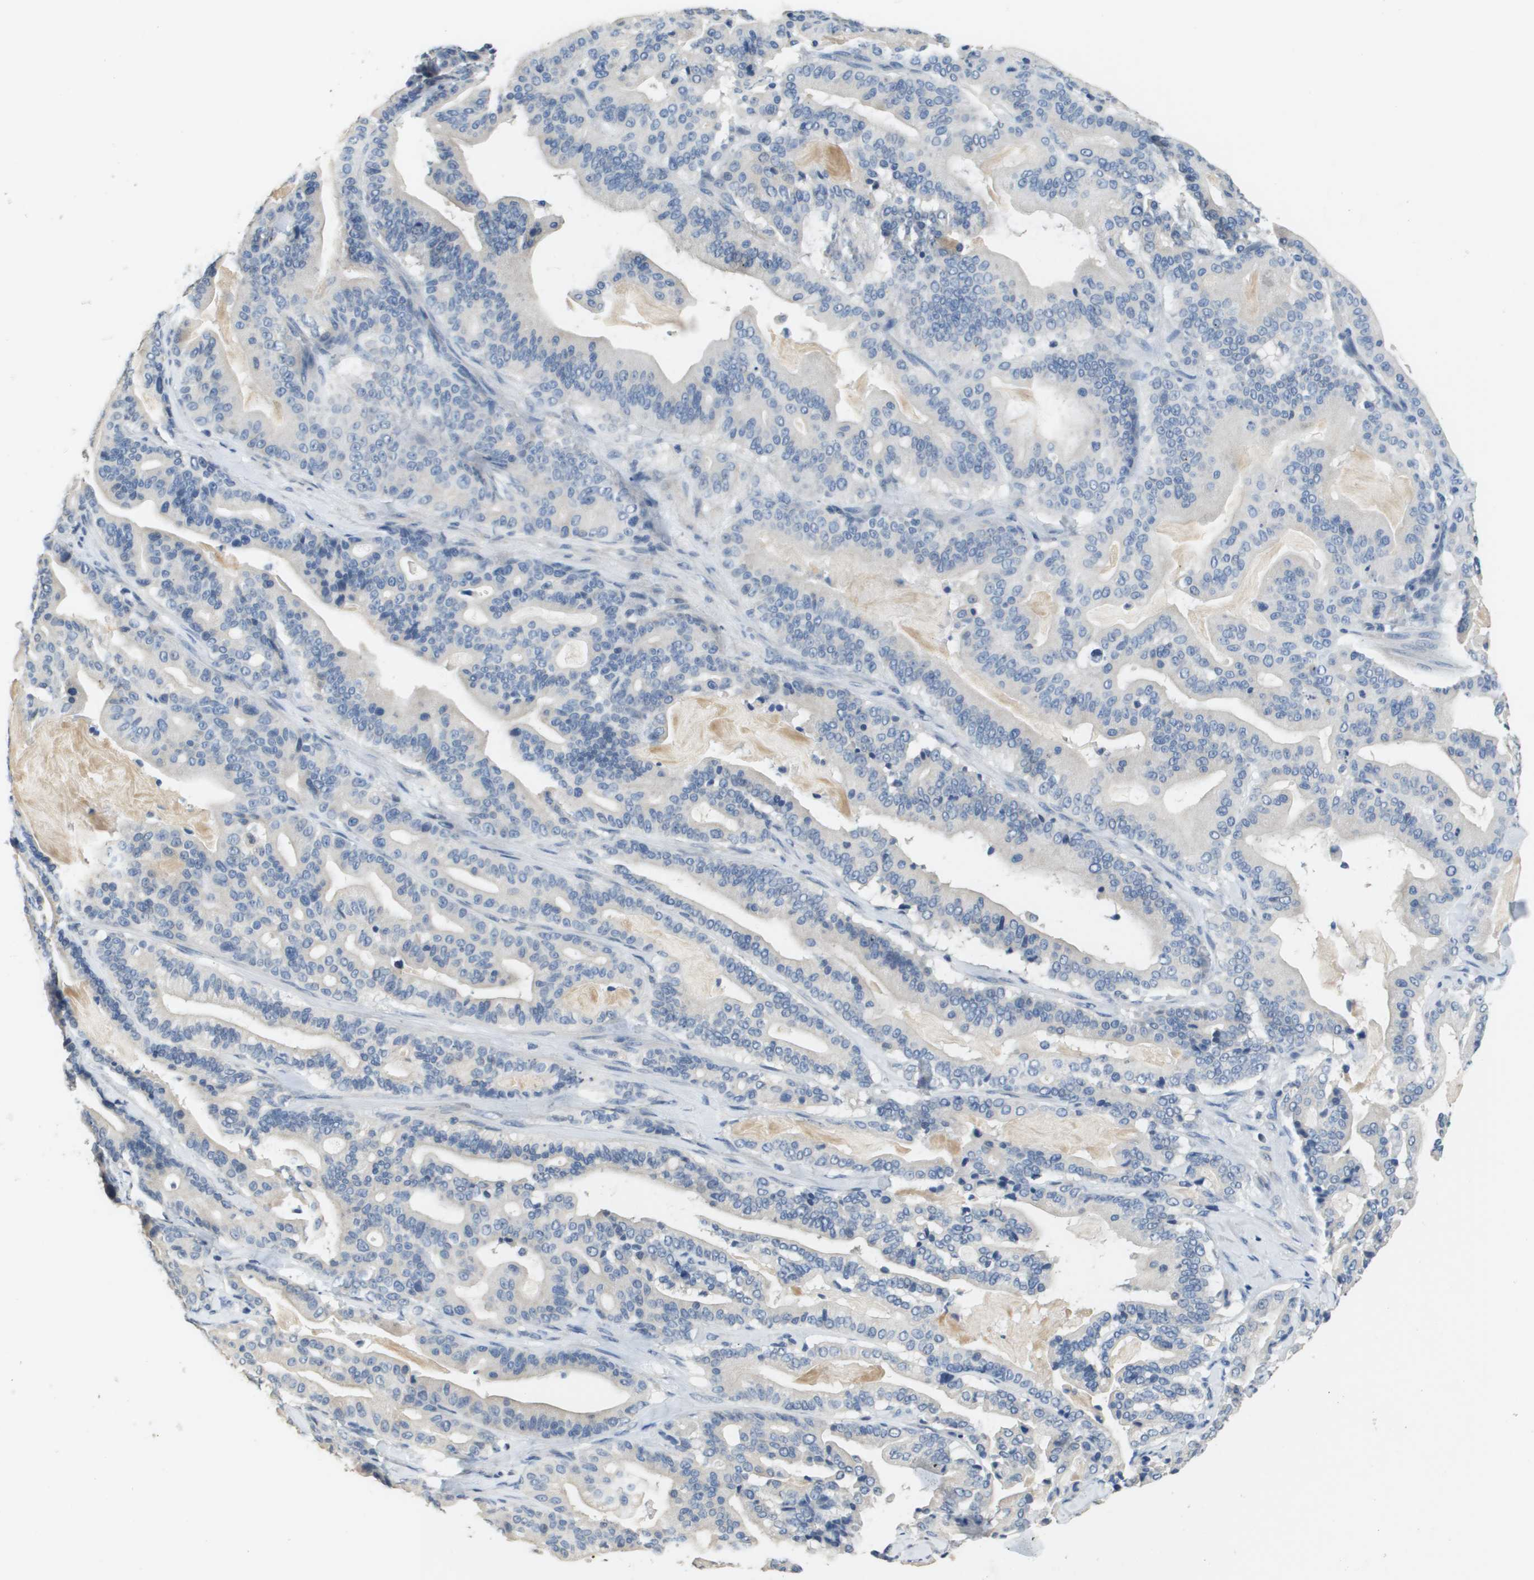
{"staining": {"intensity": "weak", "quantity": "<25%", "location": "cytoplasmic/membranous"}, "tissue": "pancreatic cancer", "cell_type": "Tumor cells", "image_type": "cancer", "snomed": [{"axis": "morphology", "description": "Adenocarcinoma, NOS"}, {"axis": "topography", "description": "Pancreas"}], "caption": "This is a photomicrograph of IHC staining of pancreatic cancer, which shows no staining in tumor cells.", "gene": "MT3", "patient": {"sex": "male", "age": 63}}